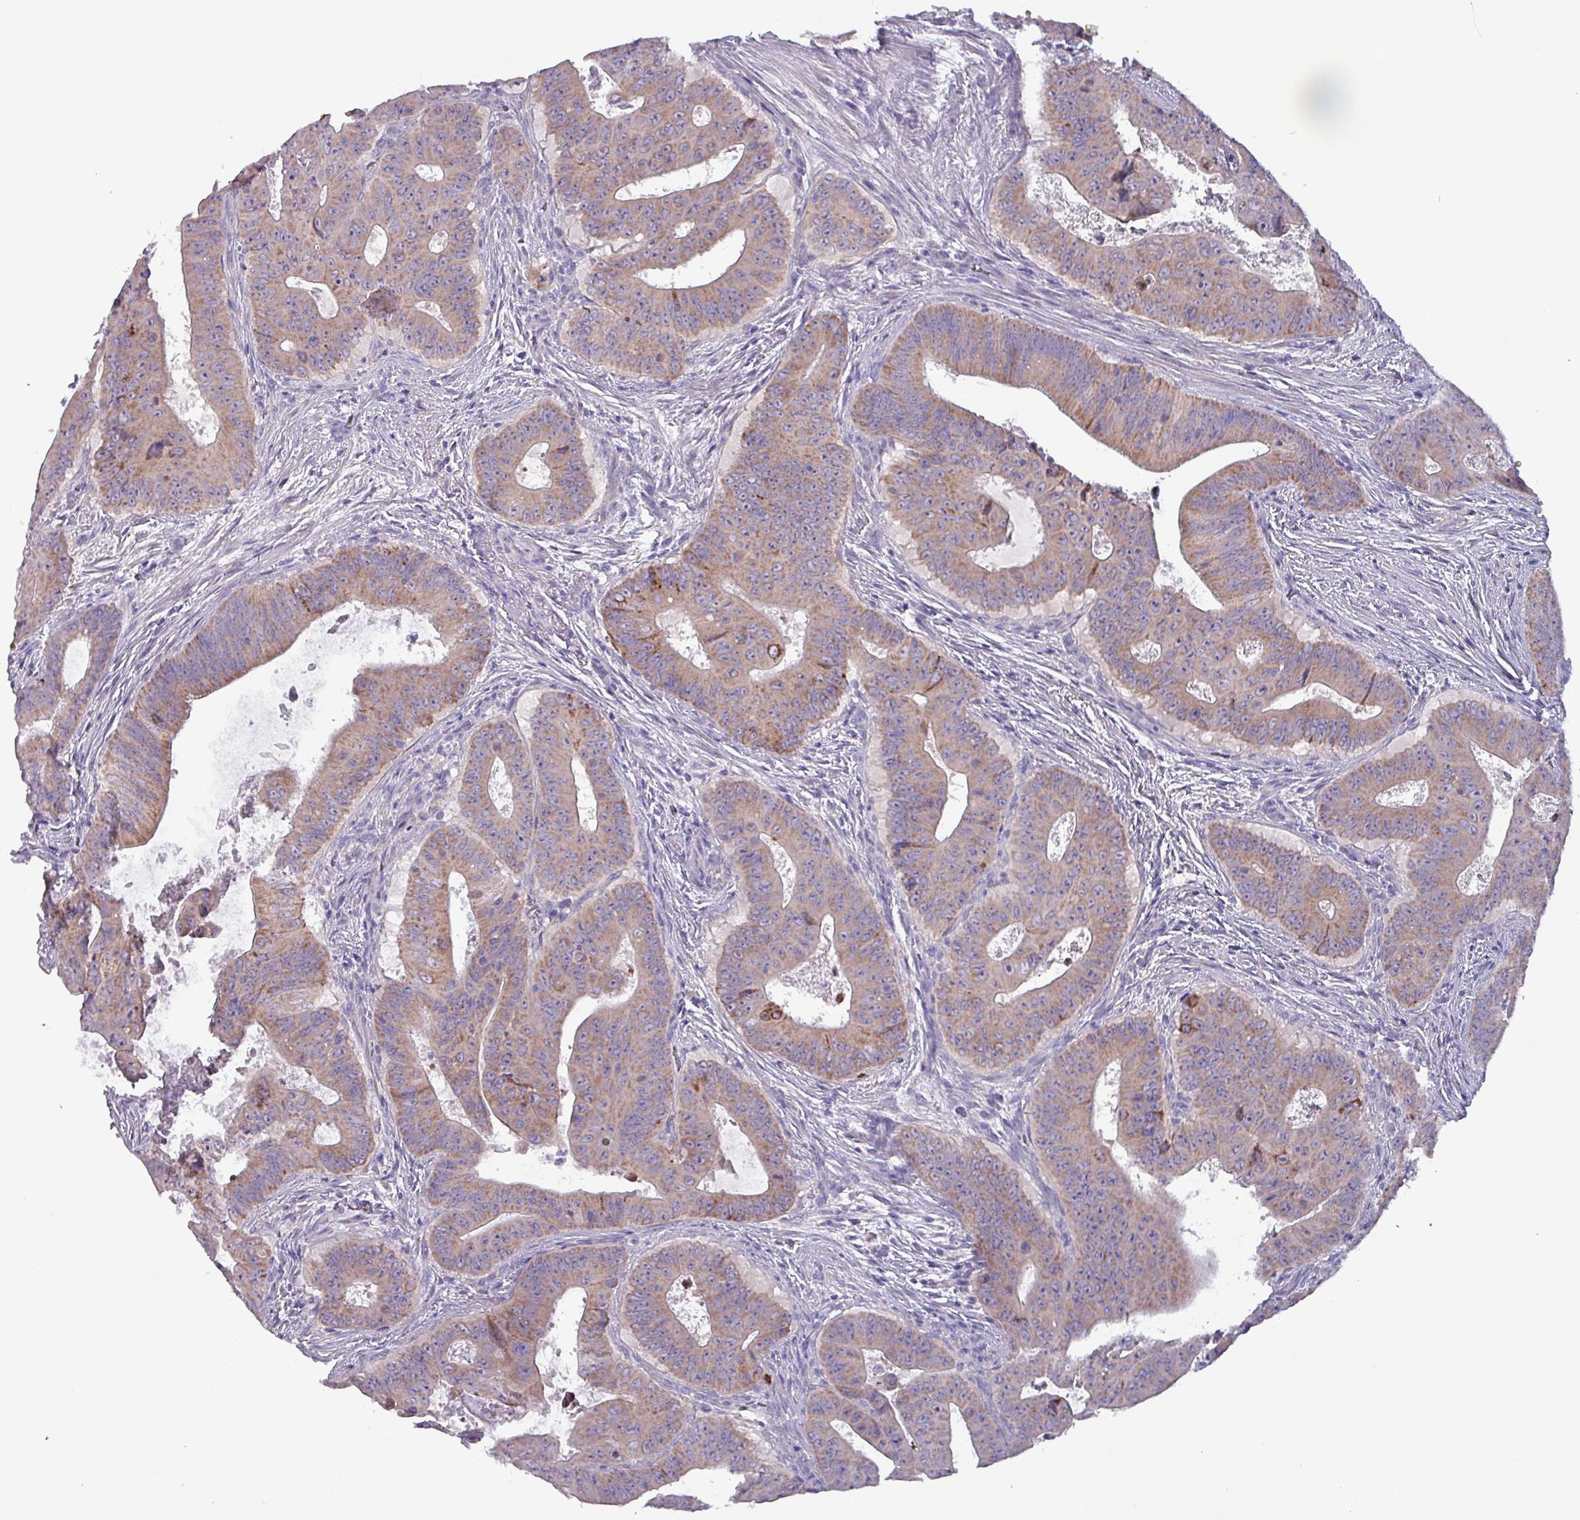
{"staining": {"intensity": "weak", "quantity": ">75%", "location": "cytoplasmic/membranous"}, "tissue": "colorectal cancer", "cell_type": "Tumor cells", "image_type": "cancer", "snomed": [{"axis": "morphology", "description": "Adenocarcinoma, NOS"}, {"axis": "topography", "description": "Rectum"}], "caption": "IHC micrograph of neoplastic tissue: human colorectal cancer stained using IHC demonstrates low levels of weak protein expression localized specifically in the cytoplasmic/membranous of tumor cells, appearing as a cytoplasmic/membranous brown color.", "gene": "HSD3B7", "patient": {"sex": "female", "age": 75}}